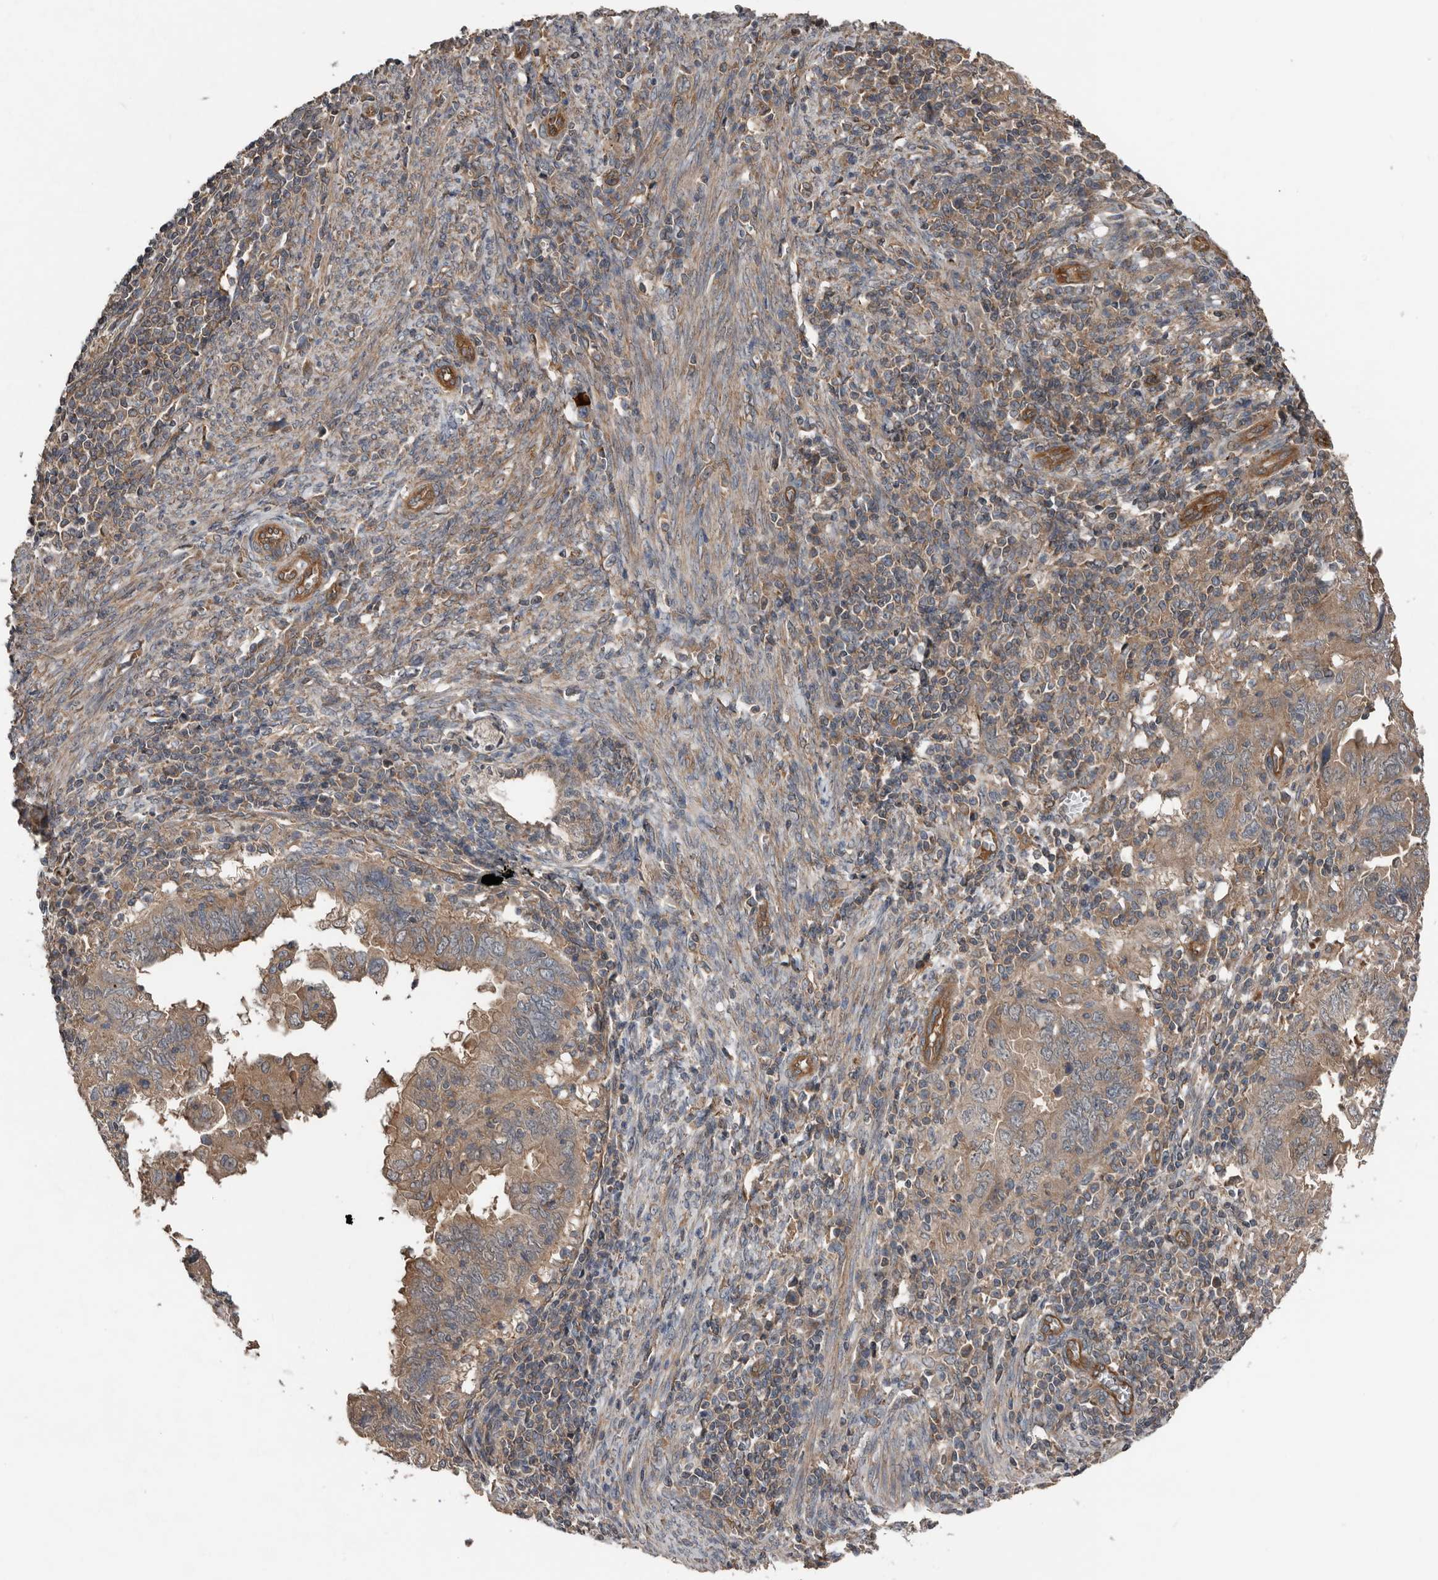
{"staining": {"intensity": "weak", "quantity": ">75%", "location": "cytoplasmic/membranous"}, "tissue": "endometrial cancer", "cell_type": "Tumor cells", "image_type": "cancer", "snomed": [{"axis": "morphology", "description": "Adenocarcinoma, NOS"}, {"axis": "topography", "description": "Uterus"}], "caption": "Human endometrial cancer (adenocarcinoma) stained with a protein marker reveals weak staining in tumor cells.", "gene": "DNAJB4", "patient": {"sex": "female", "age": 77}}